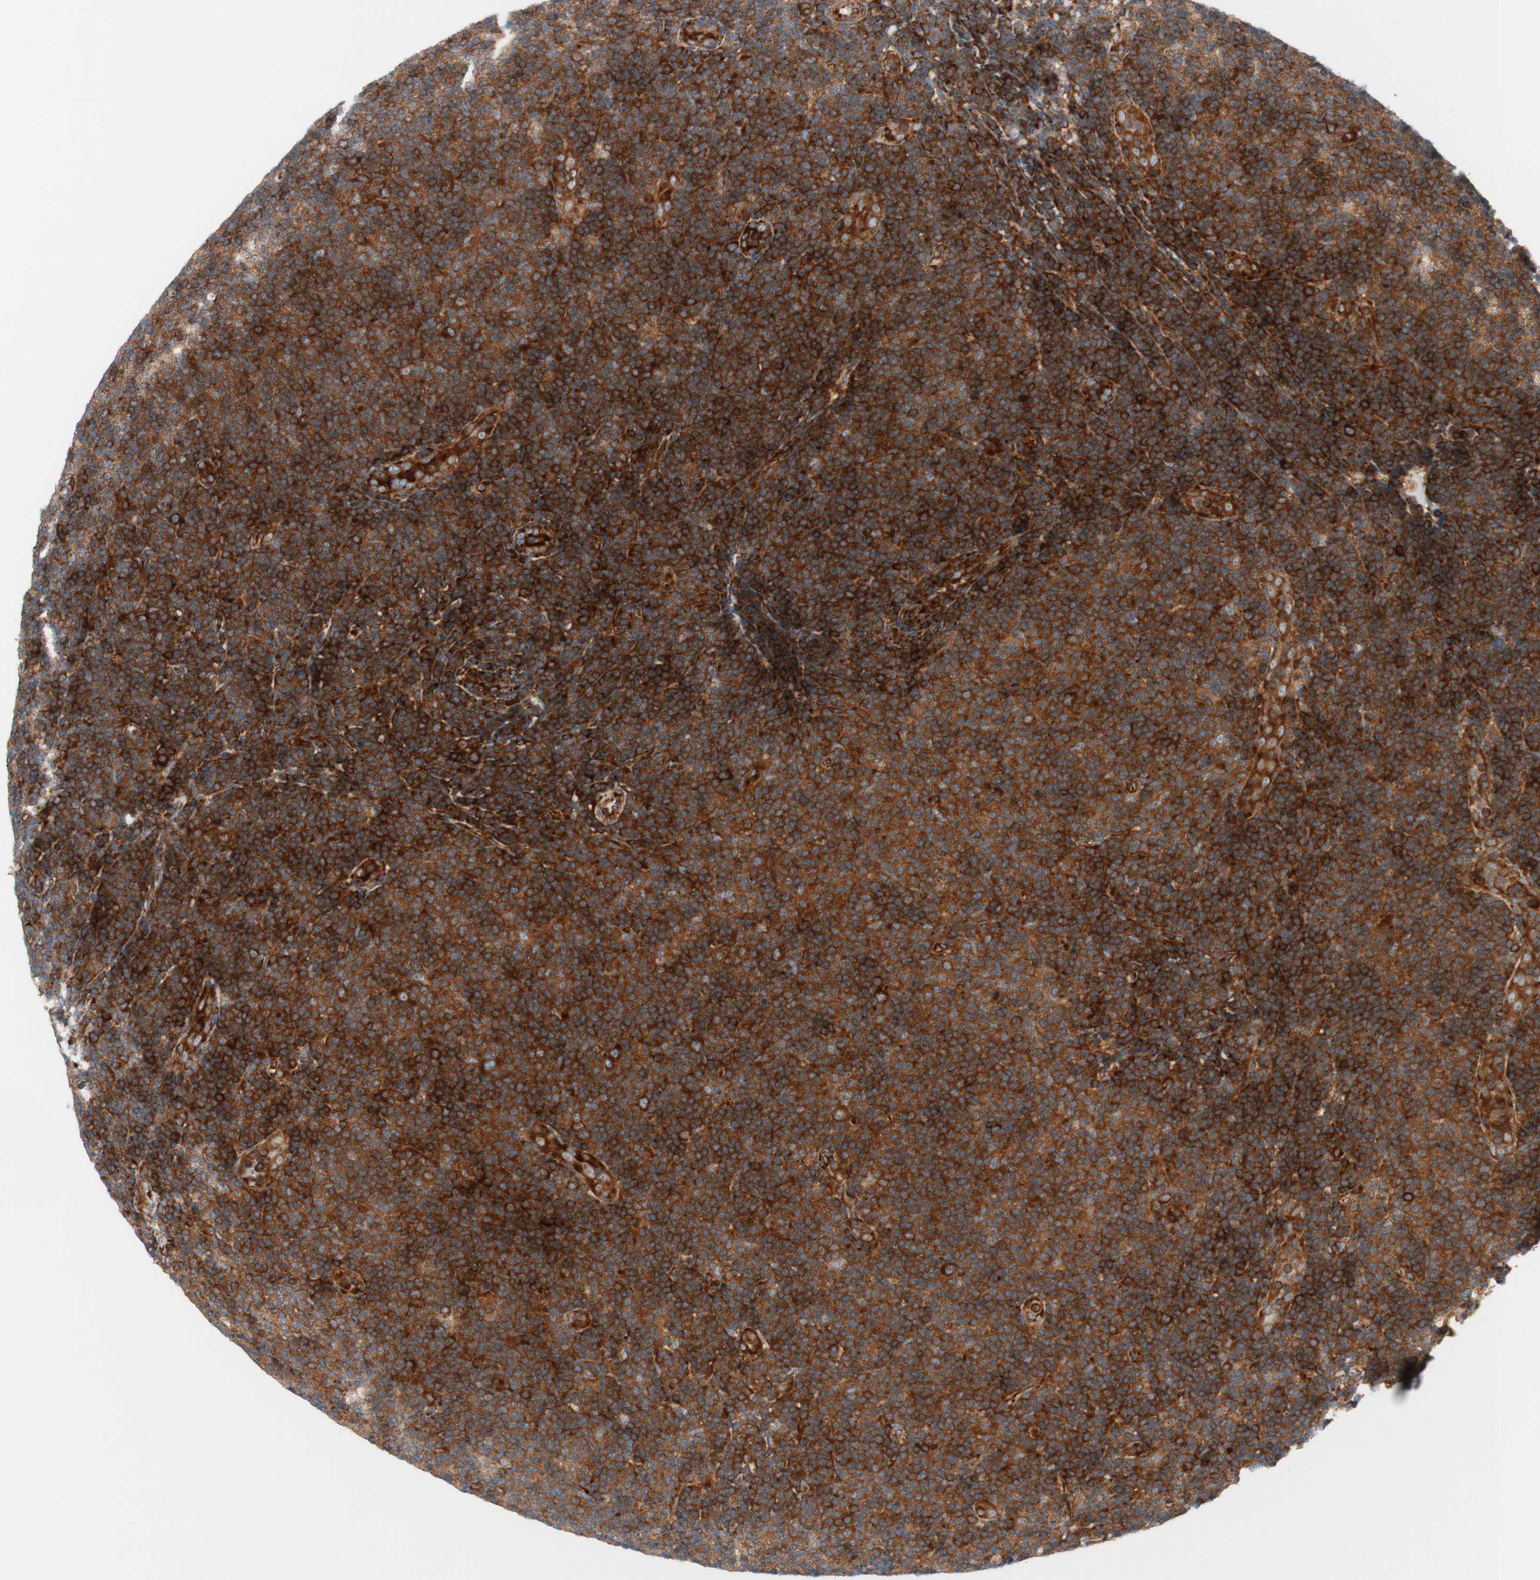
{"staining": {"intensity": "strong", "quantity": ">75%", "location": "cytoplasmic/membranous"}, "tissue": "lymphoma", "cell_type": "Tumor cells", "image_type": "cancer", "snomed": [{"axis": "morphology", "description": "Malignant lymphoma, non-Hodgkin's type, Low grade"}, {"axis": "topography", "description": "Lymph node"}], "caption": "A brown stain labels strong cytoplasmic/membranous expression of a protein in low-grade malignant lymphoma, non-Hodgkin's type tumor cells.", "gene": "CCN4", "patient": {"sex": "male", "age": 83}}